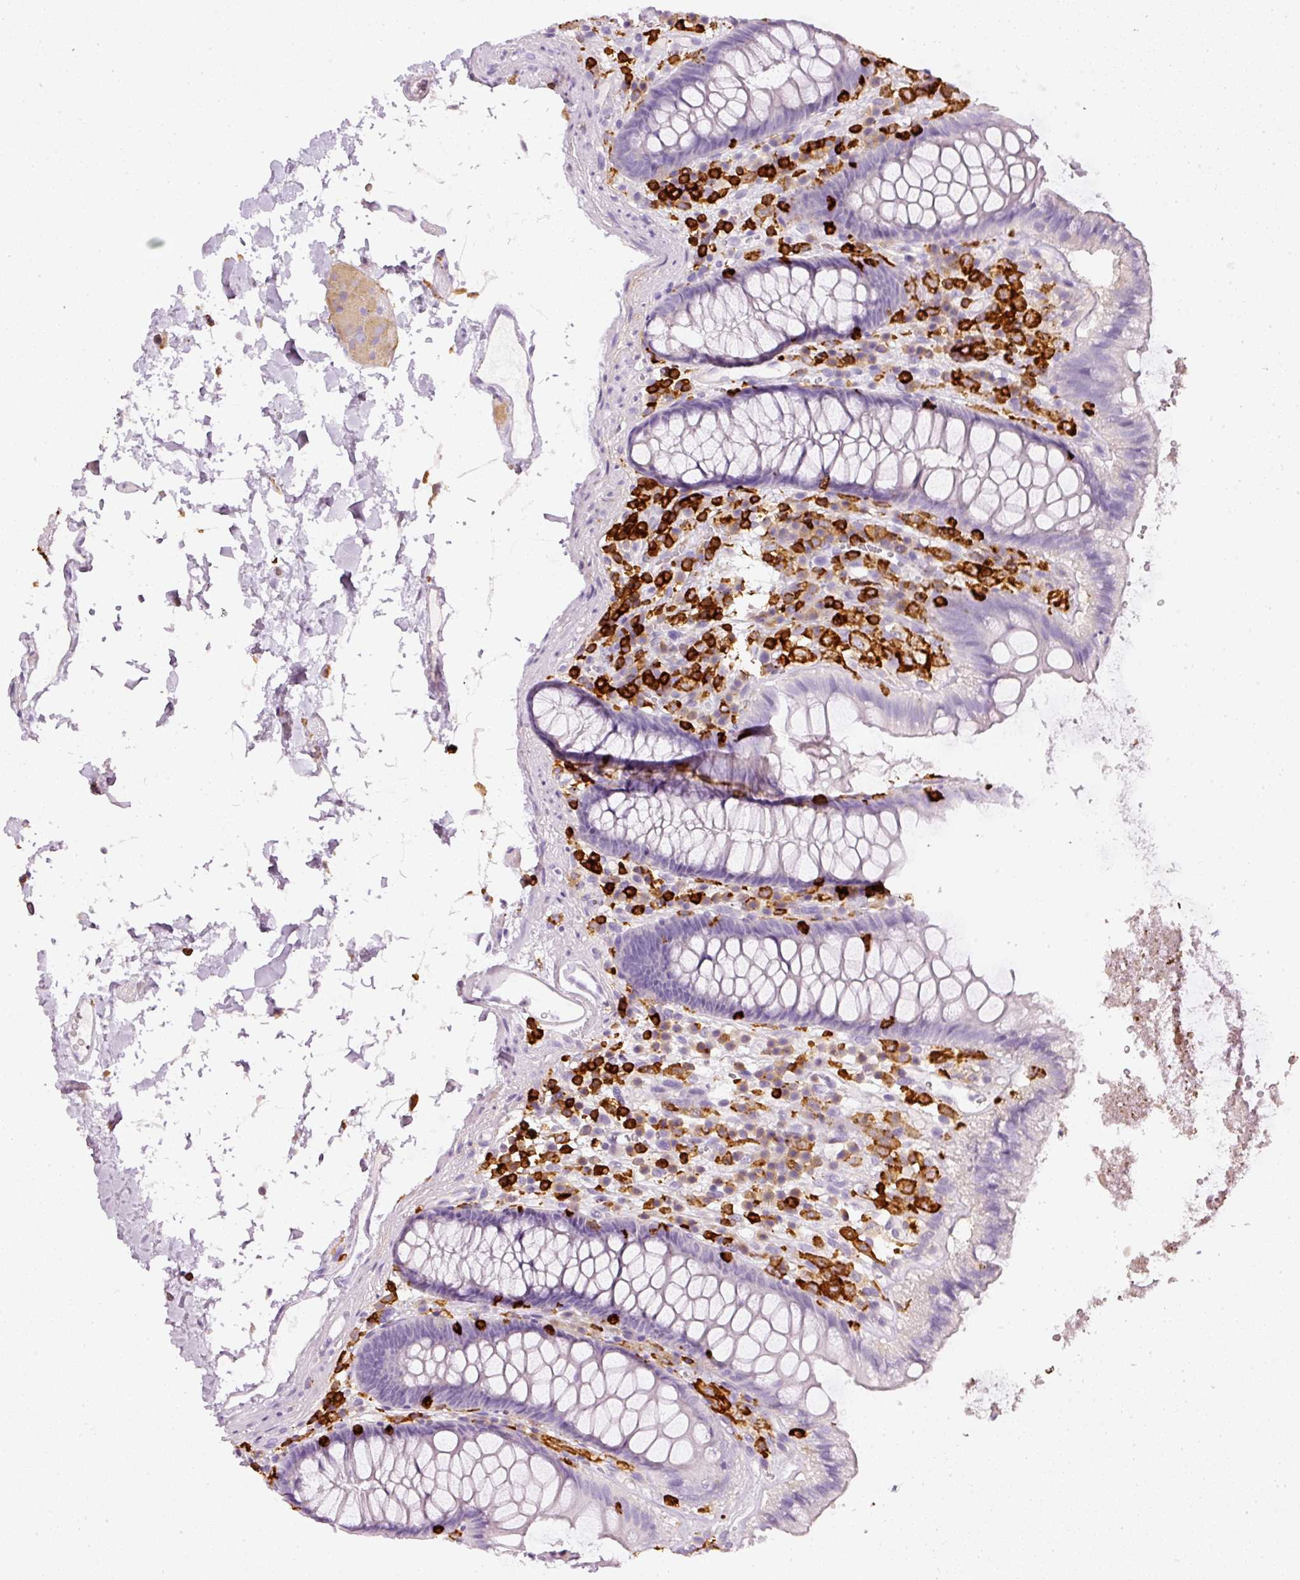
{"staining": {"intensity": "negative", "quantity": "none", "location": "none"}, "tissue": "colon", "cell_type": "Endothelial cells", "image_type": "normal", "snomed": [{"axis": "morphology", "description": "Normal tissue, NOS"}, {"axis": "topography", "description": "Colon"}], "caption": "Immunohistochemical staining of benign colon exhibits no significant expression in endothelial cells.", "gene": "EVL", "patient": {"sex": "male", "age": 84}}